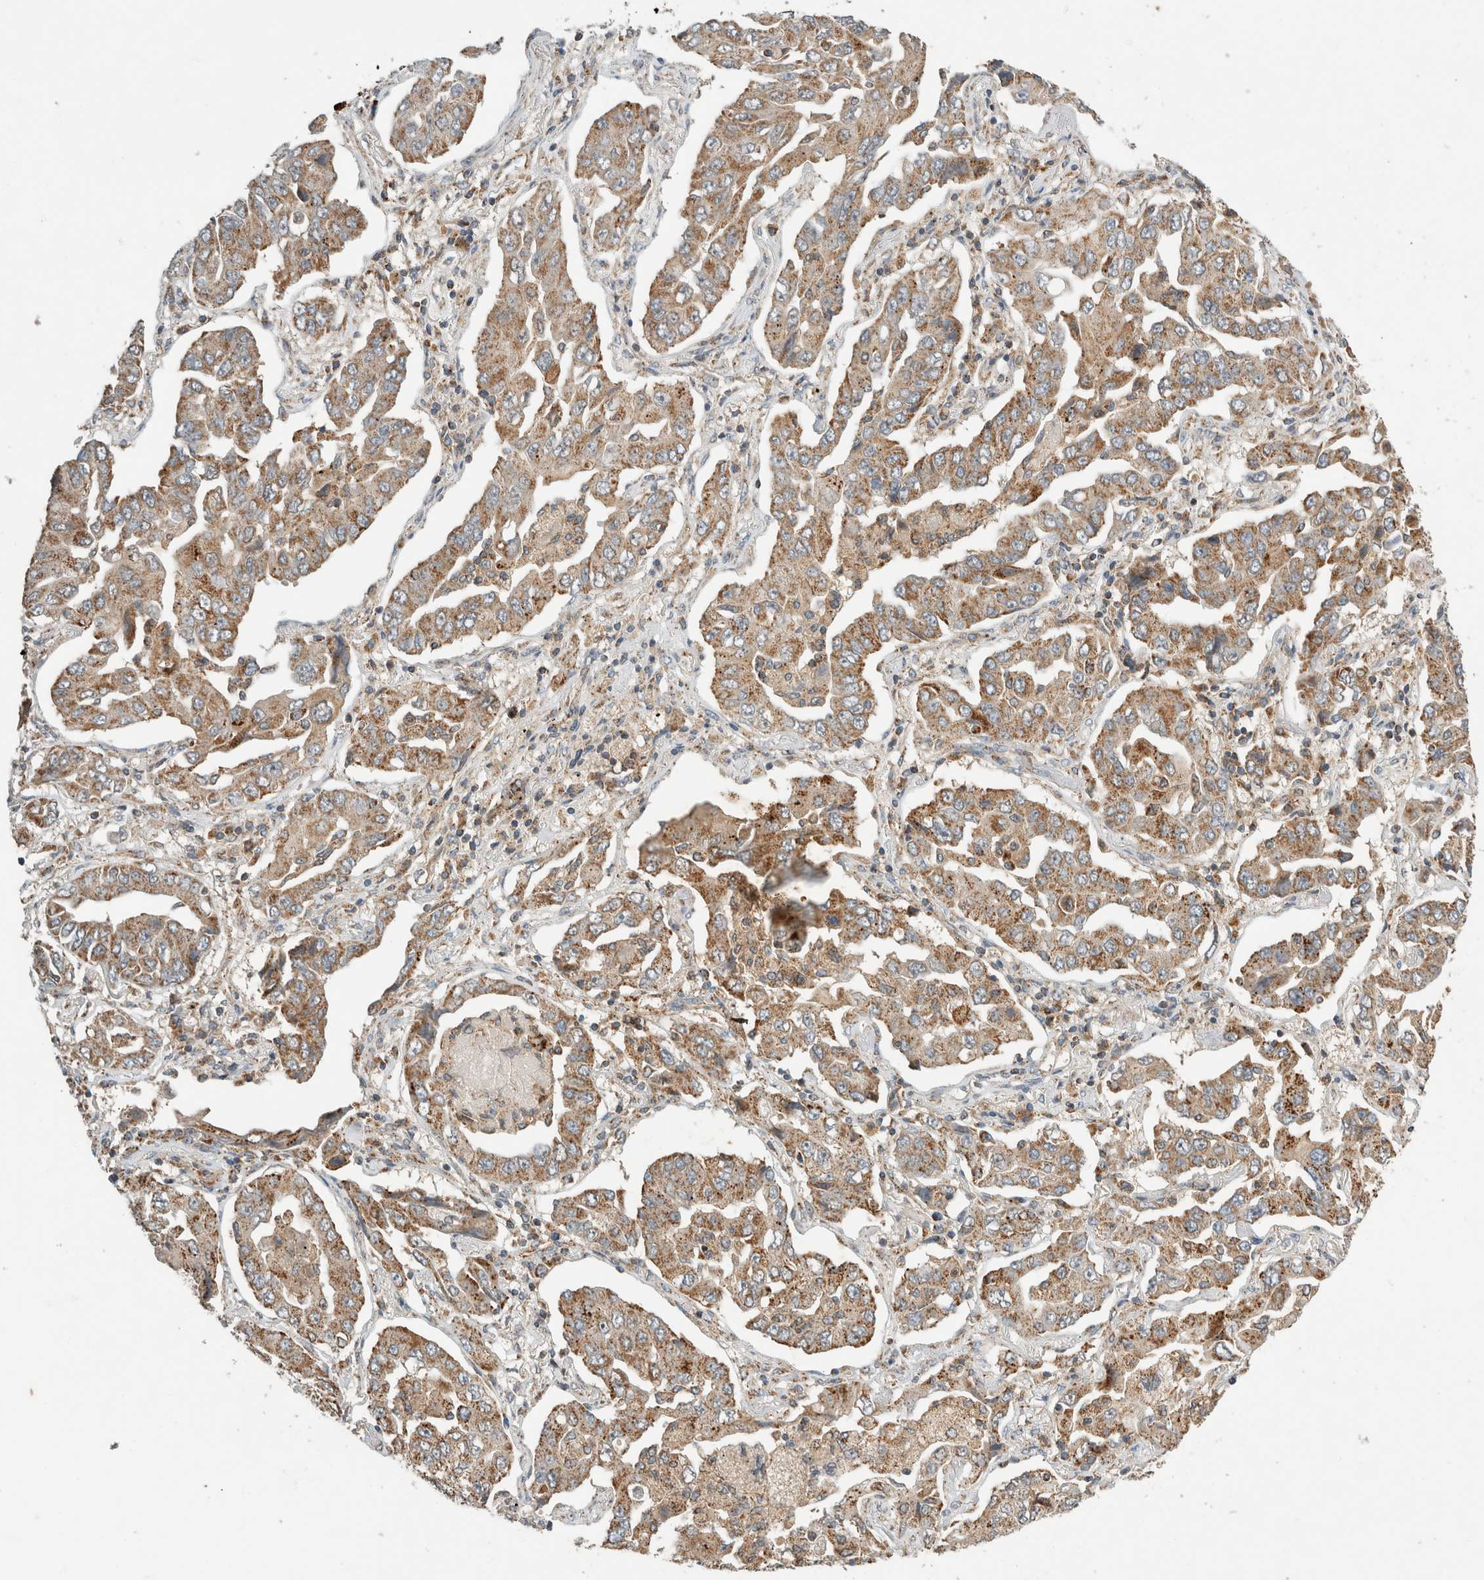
{"staining": {"intensity": "moderate", "quantity": ">75%", "location": "cytoplasmic/membranous"}, "tissue": "lung cancer", "cell_type": "Tumor cells", "image_type": "cancer", "snomed": [{"axis": "morphology", "description": "Adenocarcinoma, NOS"}, {"axis": "topography", "description": "Lung"}], "caption": "Lung adenocarcinoma stained with immunohistochemistry (IHC) exhibits moderate cytoplasmic/membranous positivity in about >75% of tumor cells.", "gene": "AMPD1", "patient": {"sex": "female", "age": 65}}